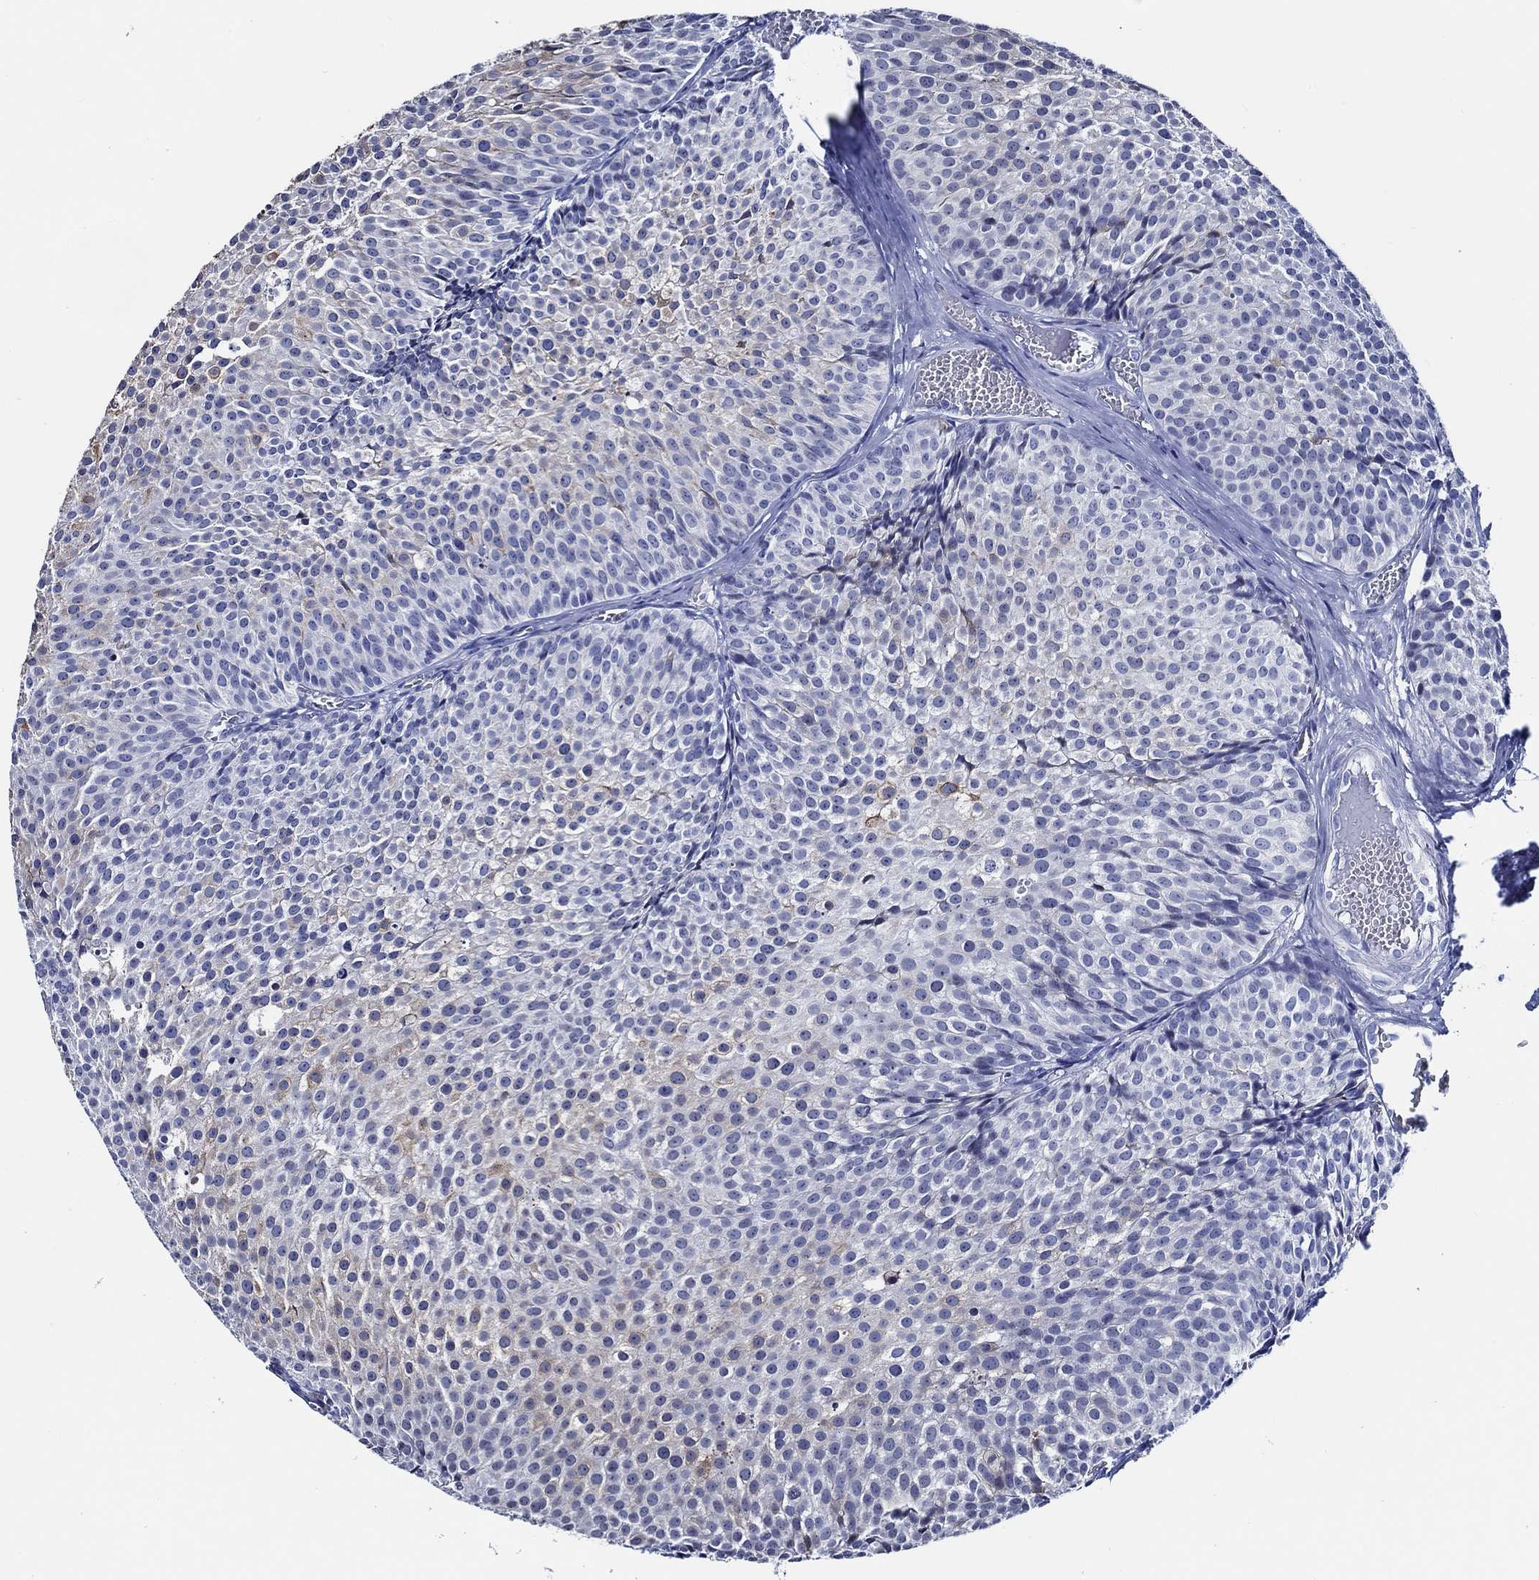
{"staining": {"intensity": "negative", "quantity": "none", "location": "none"}, "tissue": "urothelial cancer", "cell_type": "Tumor cells", "image_type": "cancer", "snomed": [{"axis": "morphology", "description": "Urothelial carcinoma, Low grade"}, {"axis": "topography", "description": "Urinary bladder"}], "caption": "High magnification brightfield microscopy of urothelial carcinoma (low-grade) stained with DAB (brown) and counterstained with hematoxylin (blue): tumor cells show no significant staining. (Brightfield microscopy of DAB (3,3'-diaminobenzidine) IHC at high magnification).", "gene": "WDR62", "patient": {"sex": "male", "age": 63}}